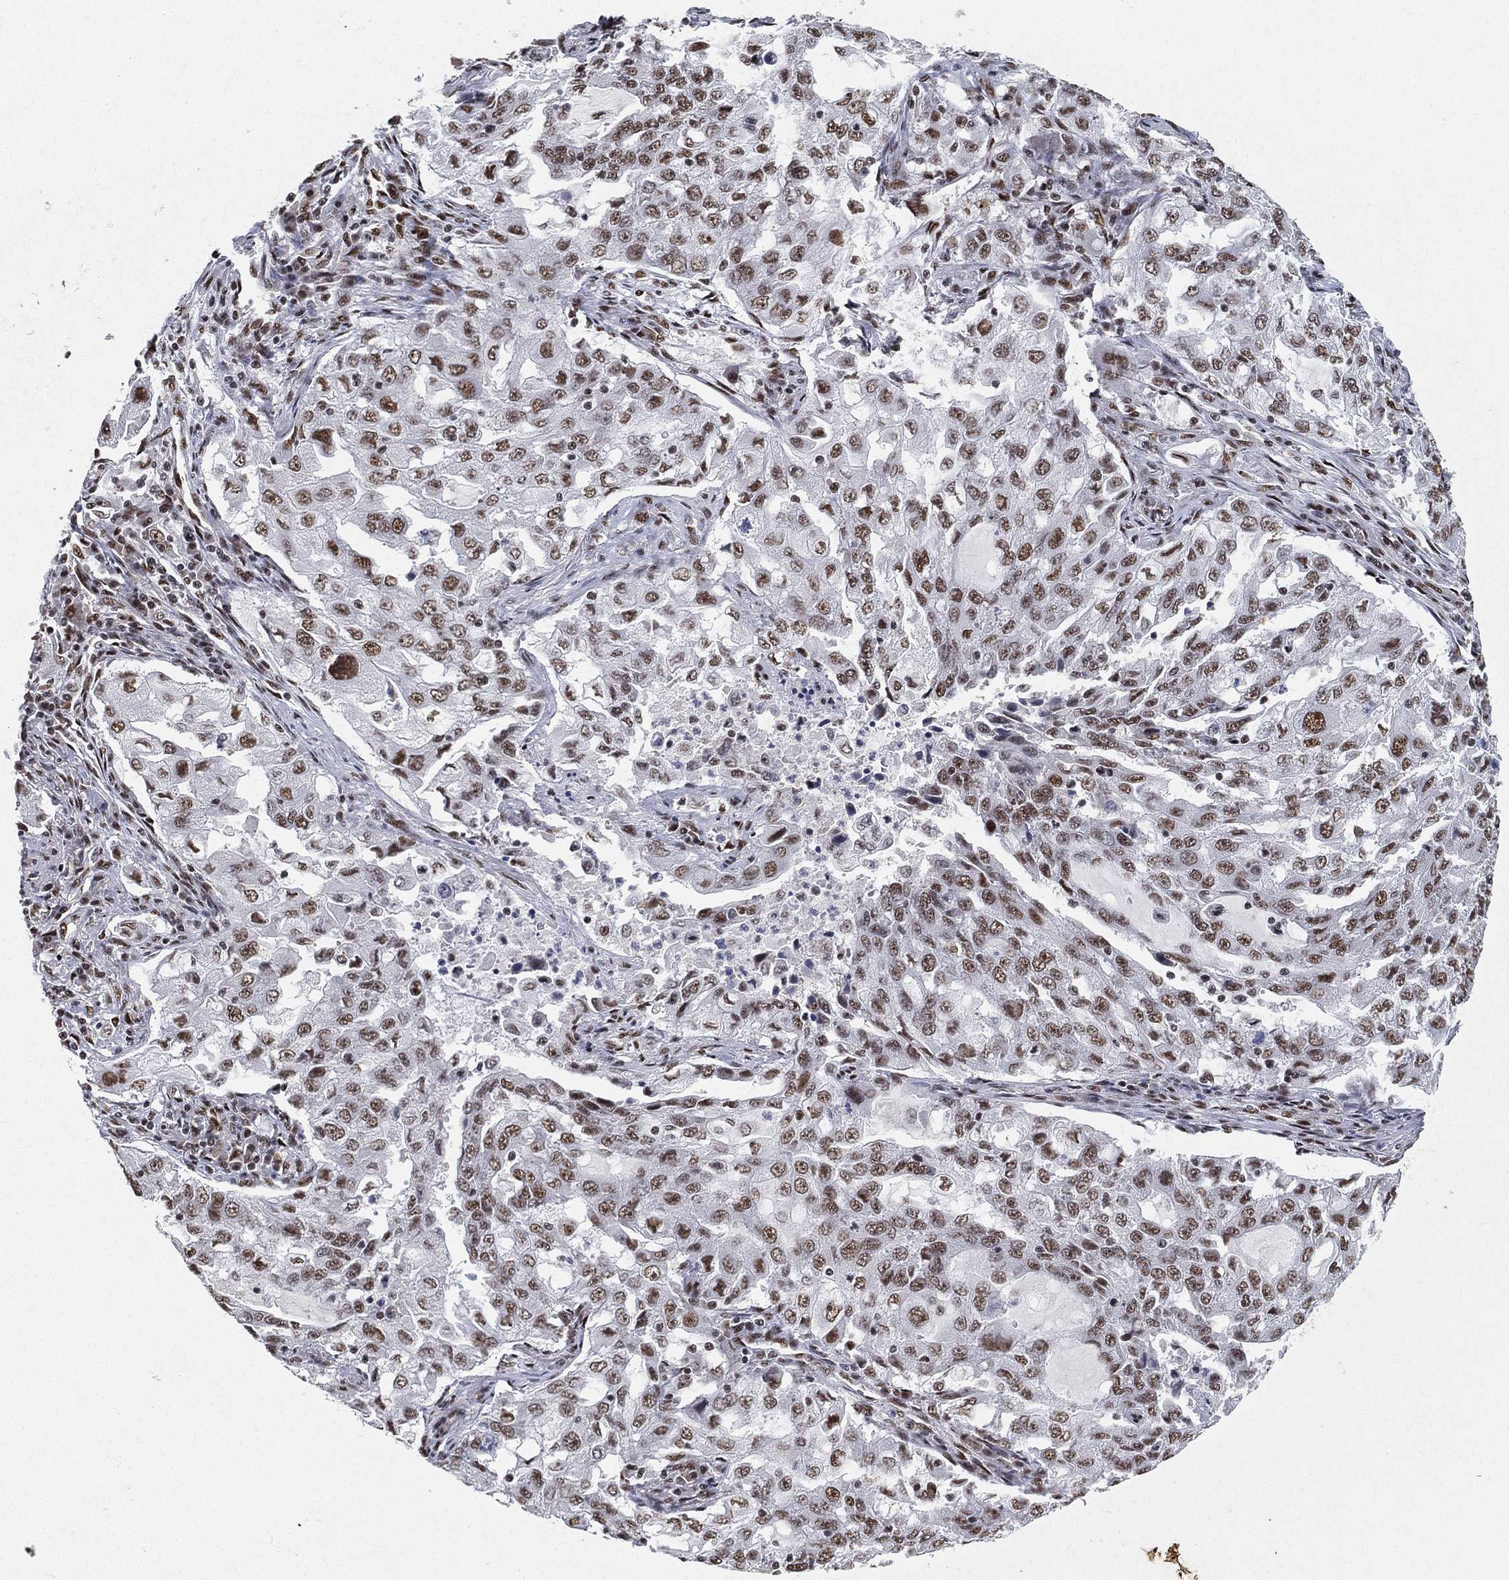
{"staining": {"intensity": "moderate", "quantity": ">75%", "location": "nuclear"}, "tissue": "lung cancer", "cell_type": "Tumor cells", "image_type": "cancer", "snomed": [{"axis": "morphology", "description": "Adenocarcinoma, NOS"}, {"axis": "topography", "description": "Lung"}], "caption": "Adenocarcinoma (lung) stained with a brown dye reveals moderate nuclear positive staining in about >75% of tumor cells.", "gene": "DDX27", "patient": {"sex": "female", "age": 61}}